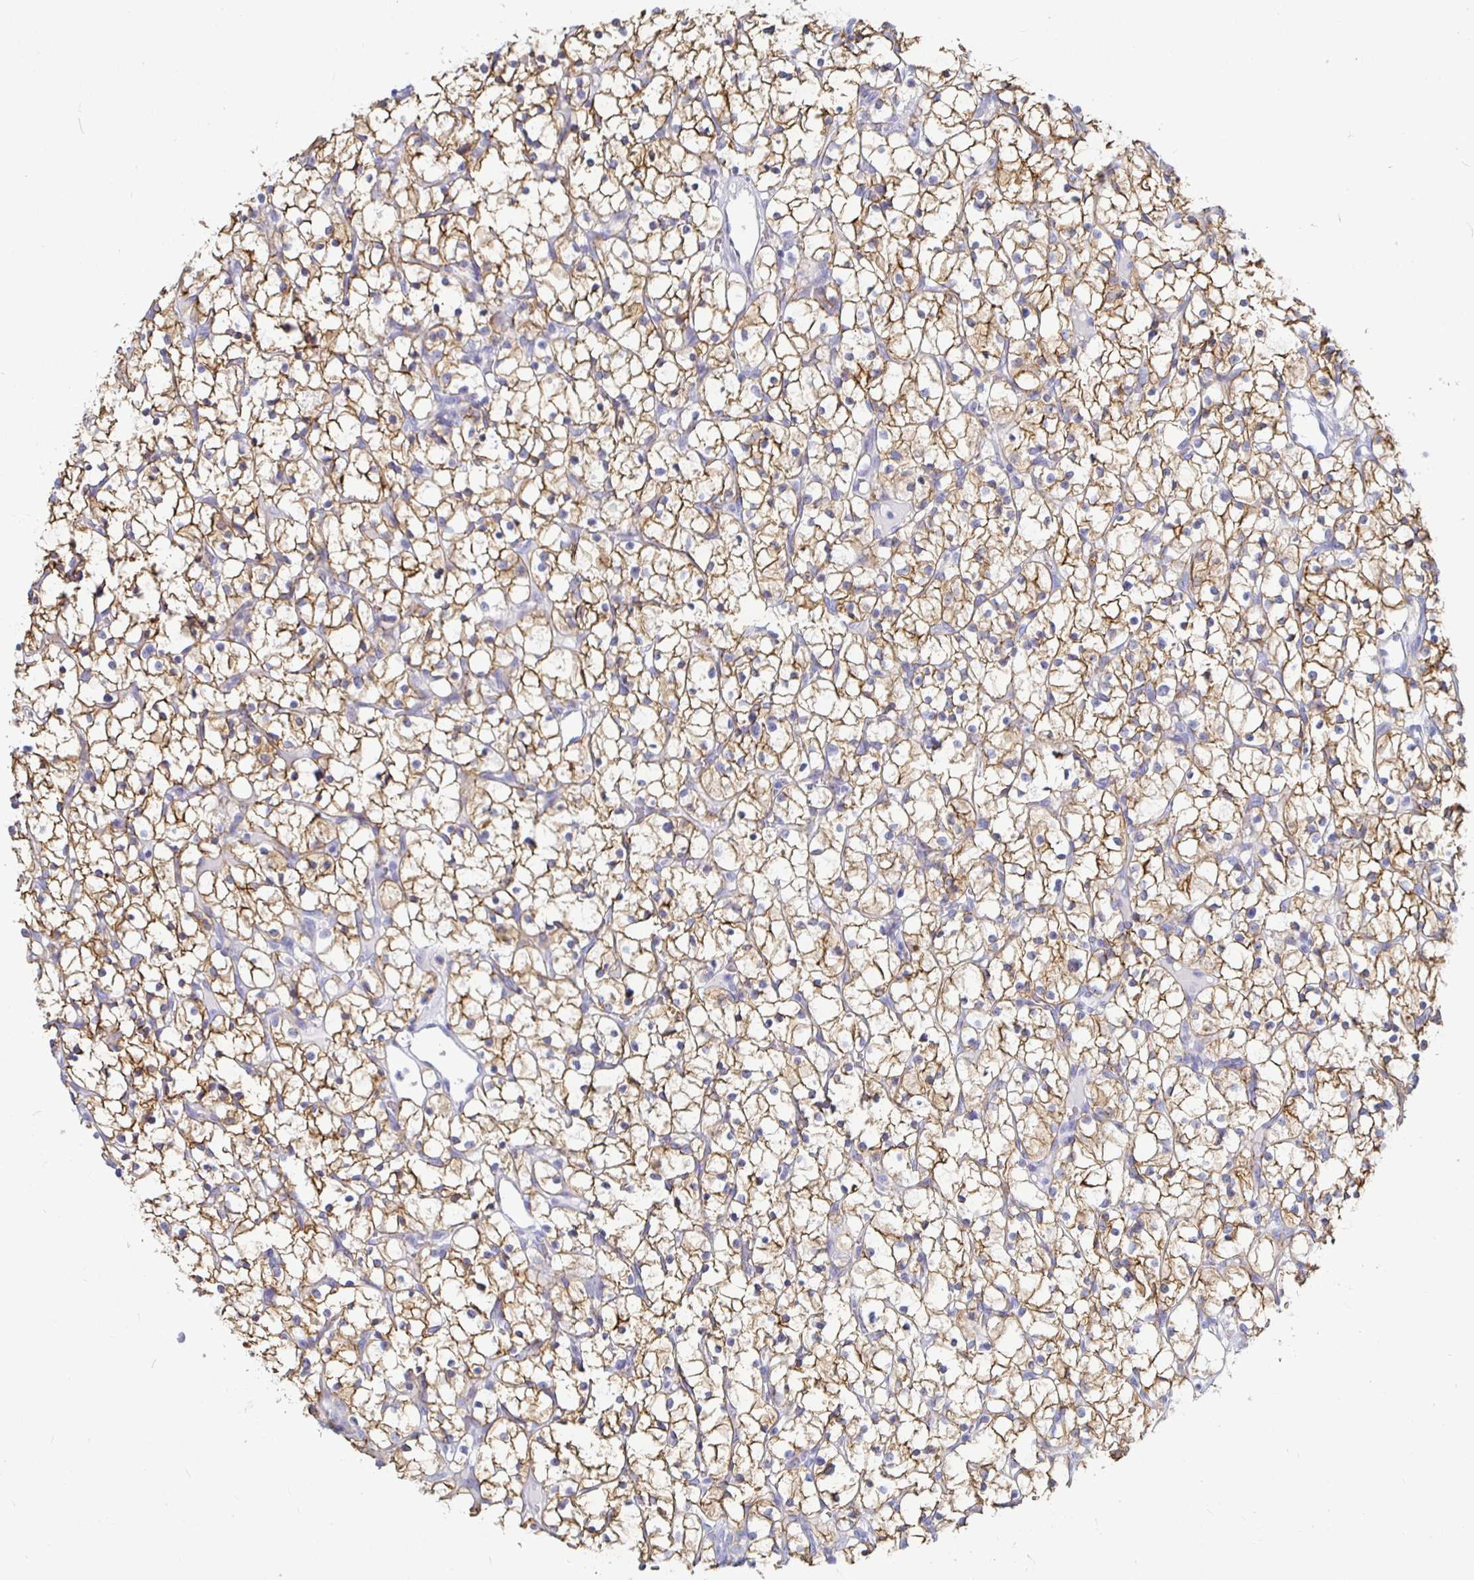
{"staining": {"intensity": "moderate", "quantity": ">75%", "location": "cytoplasmic/membranous"}, "tissue": "renal cancer", "cell_type": "Tumor cells", "image_type": "cancer", "snomed": [{"axis": "morphology", "description": "Adenocarcinoma, NOS"}, {"axis": "topography", "description": "Kidney"}], "caption": "Protein expression by IHC exhibits moderate cytoplasmic/membranous expression in about >75% of tumor cells in renal cancer.", "gene": "CA9", "patient": {"sex": "female", "age": 64}}